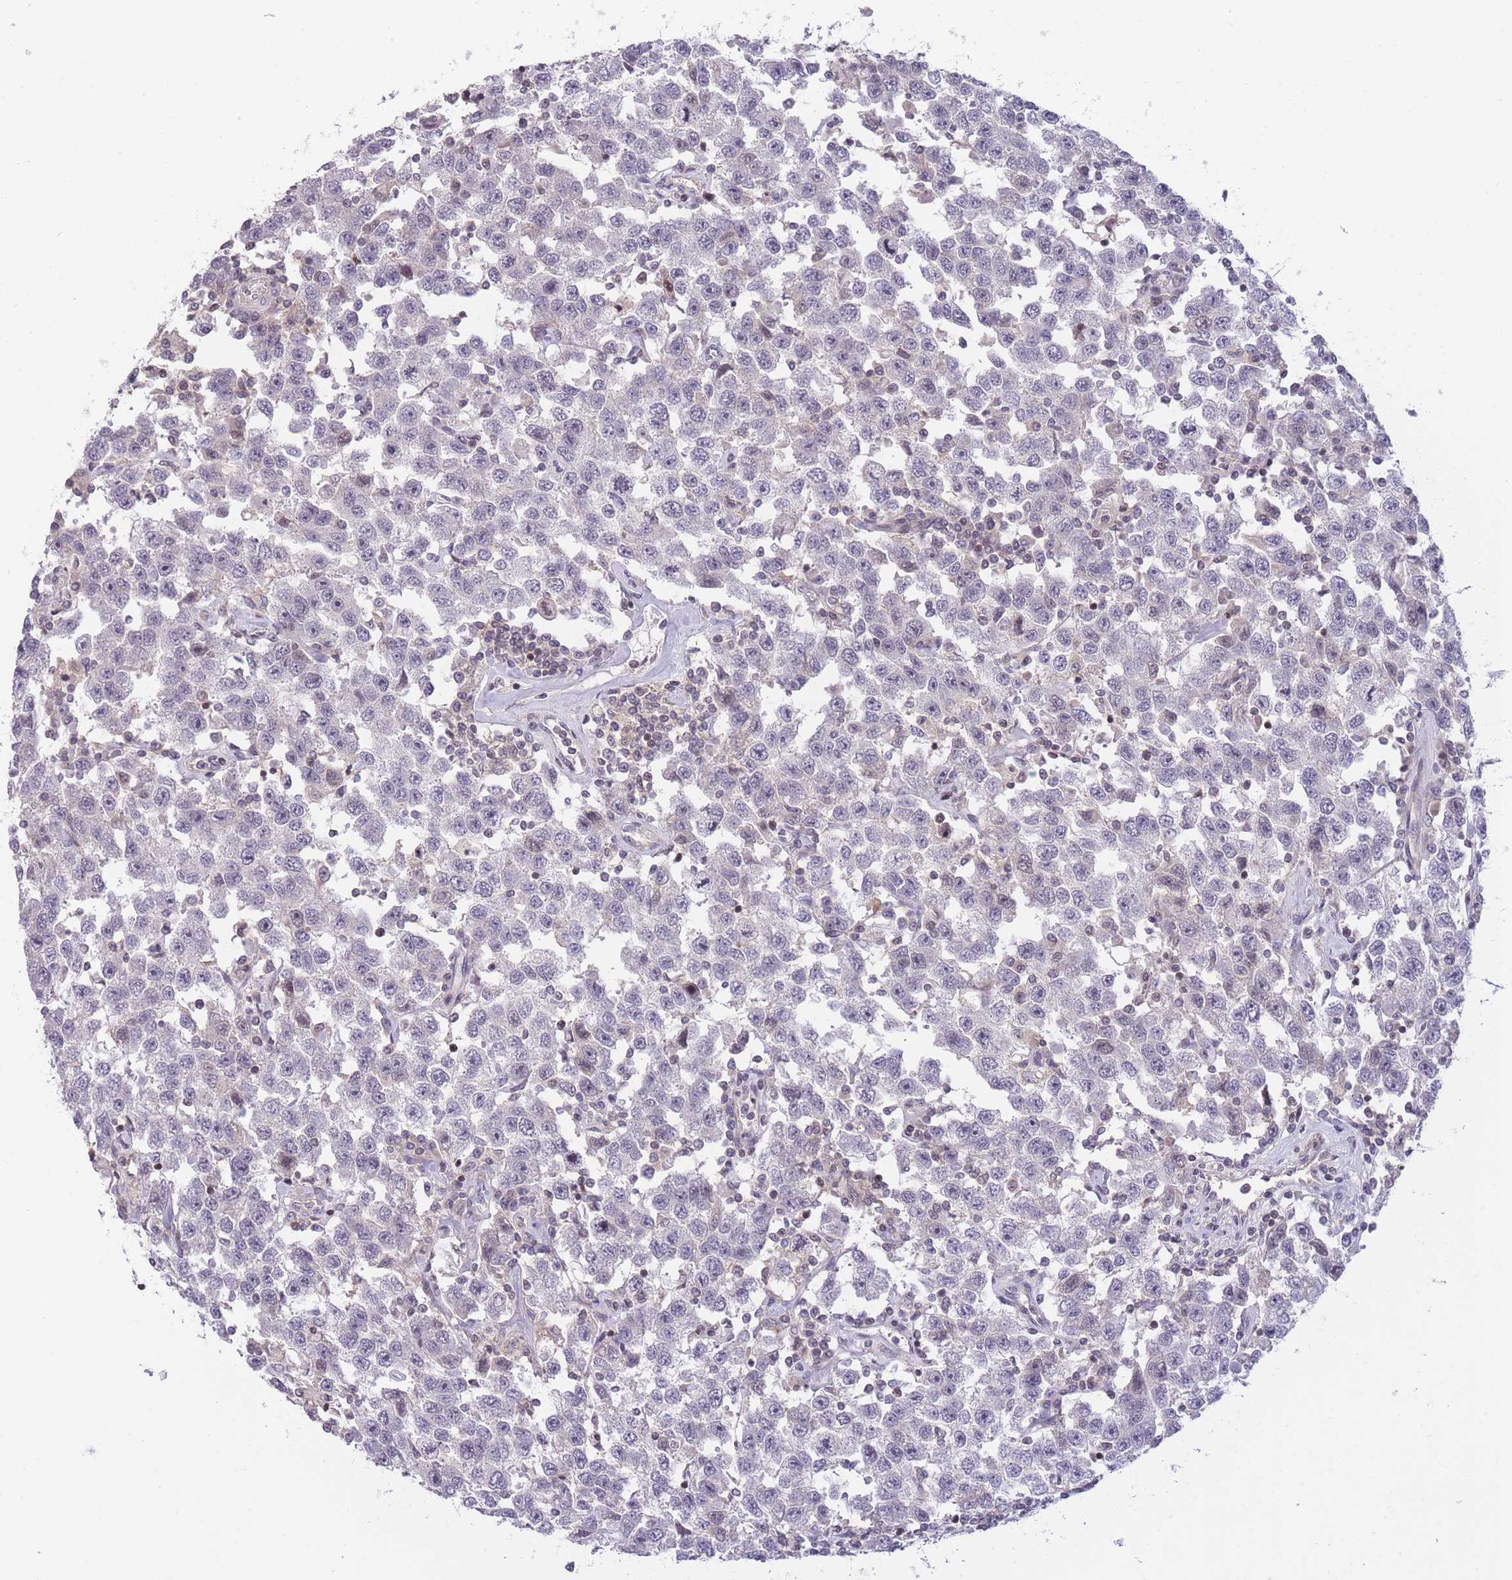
{"staining": {"intensity": "negative", "quantity": "none", "location": "none"}, "tissue": "testis cancer", "cell_type": "Tumor cells", "image_type": "cancer", "snomed": [{"axis": "morphology", "description": "Seminoma, NOS"}, {"axis": "topography", "description": "Testis"}], "caption": "A high-resolution micrograph shows IHC staining of testis cancer (seminoma), which shows no significant positivity in tumor cells. (Immunohistochemistry, brightfield microscopy, high magnification).", "gene": "SLC35F5", "patient": {"sex": "male", "age": 41}}